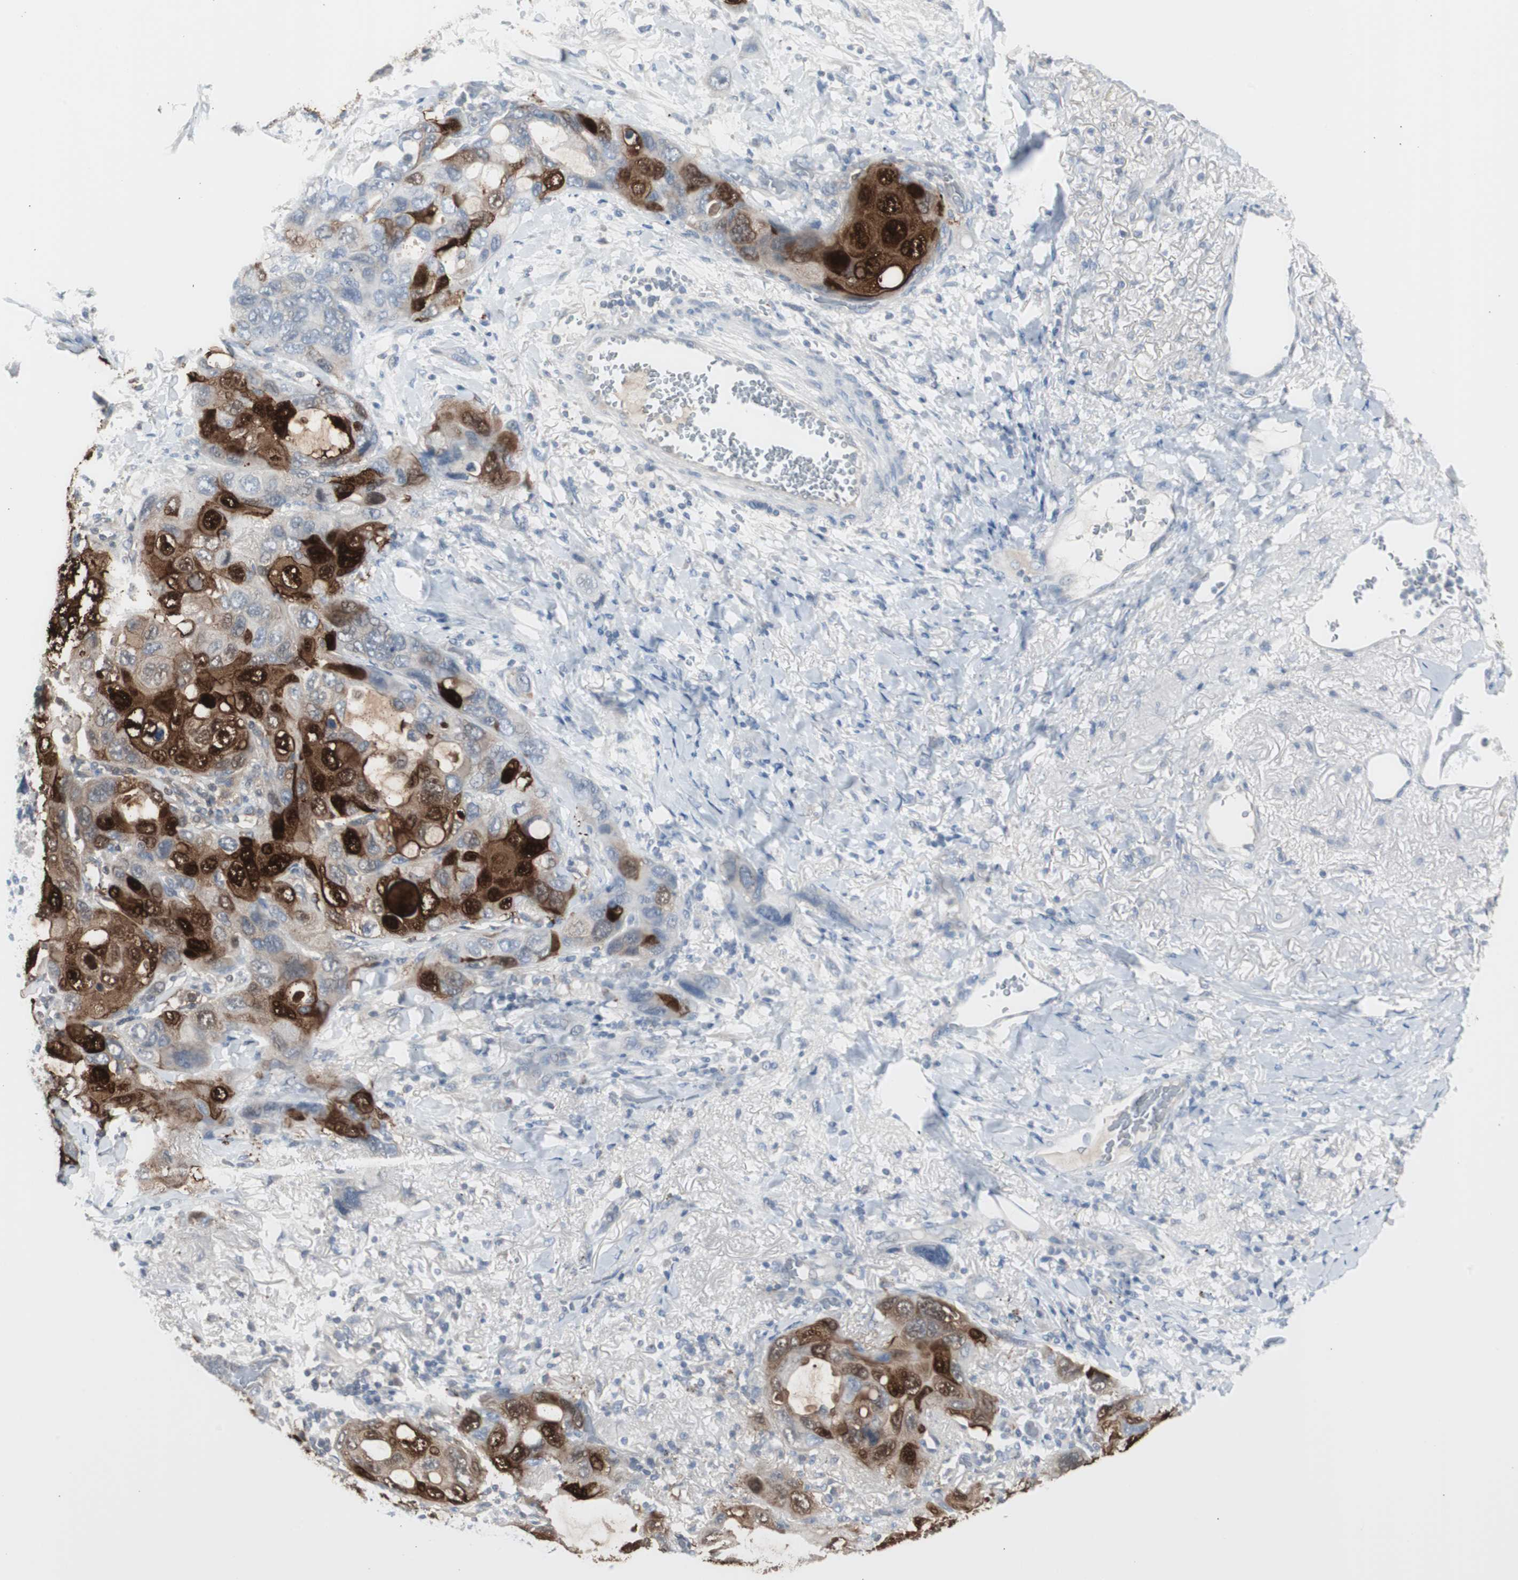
{"staining": {"intensity": "strong", "quantity": "25%-75%", "location": "cytoplasmic/membranous,nuclear"}, "tissue": "lung cancer", "cell_type": "Tumor cells", "image_type": "cancer", "snomed": [{"axis": "morphology", "description": "Squamous cell carcinoma, NOS"}, {"axis": "topography", "description": "Lung"}], "caption": "A brown stain highlights strong cytoplasmic/membranous and nuclear expression of a protein in lung cancer (squamous cell carcinoma) tumor cells. The staining is performed using DAB brown chromogen to label protein expression. The nuclei are counter-stained blue using hematoxylin.", "gene": "S100A7", "patient": {"sex": "female", "age": 73}}